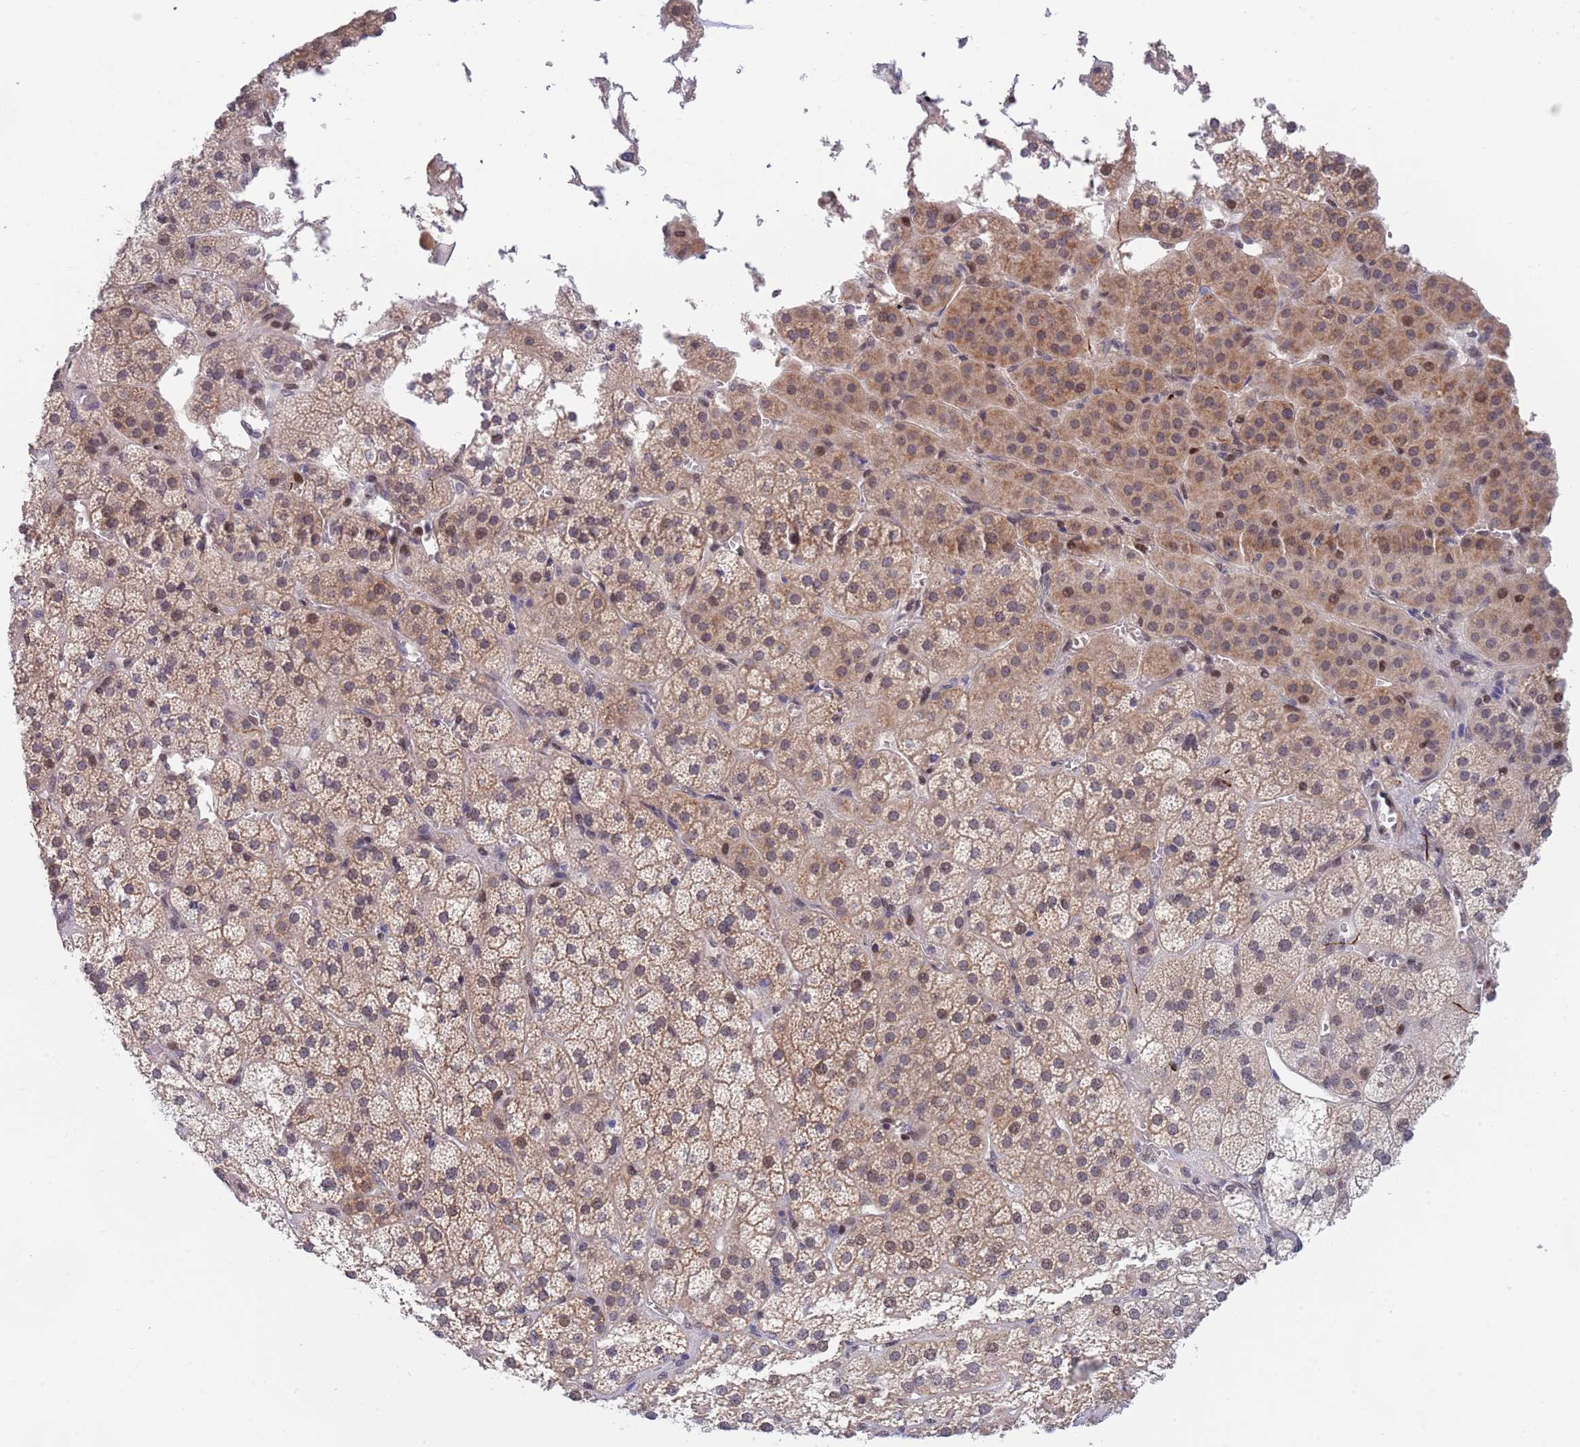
{"staining": {"intensity": "moderate", "quantity": "25%-75%", "location": "cytoplasmic/membranous,nuclear"}, "tissue": "adrenal gland", "cell_type": "Glandular cells", "image_type": "normal", "snomed": [{"axis": "morphology", "description": "Normal tissue, NOS"}, {"axis": "topography", "description": "Adrenal gland"}], "caption": "The photomicrograph exhibits immunohistochemical staining of normal adrenal gland. There is moderate cytoplasmic/membranous,nuclear staining is identified in about 25%-75% of glandular cells.", "gene": "NLRP6", "patient": {"sex": "female", "age": 70}}